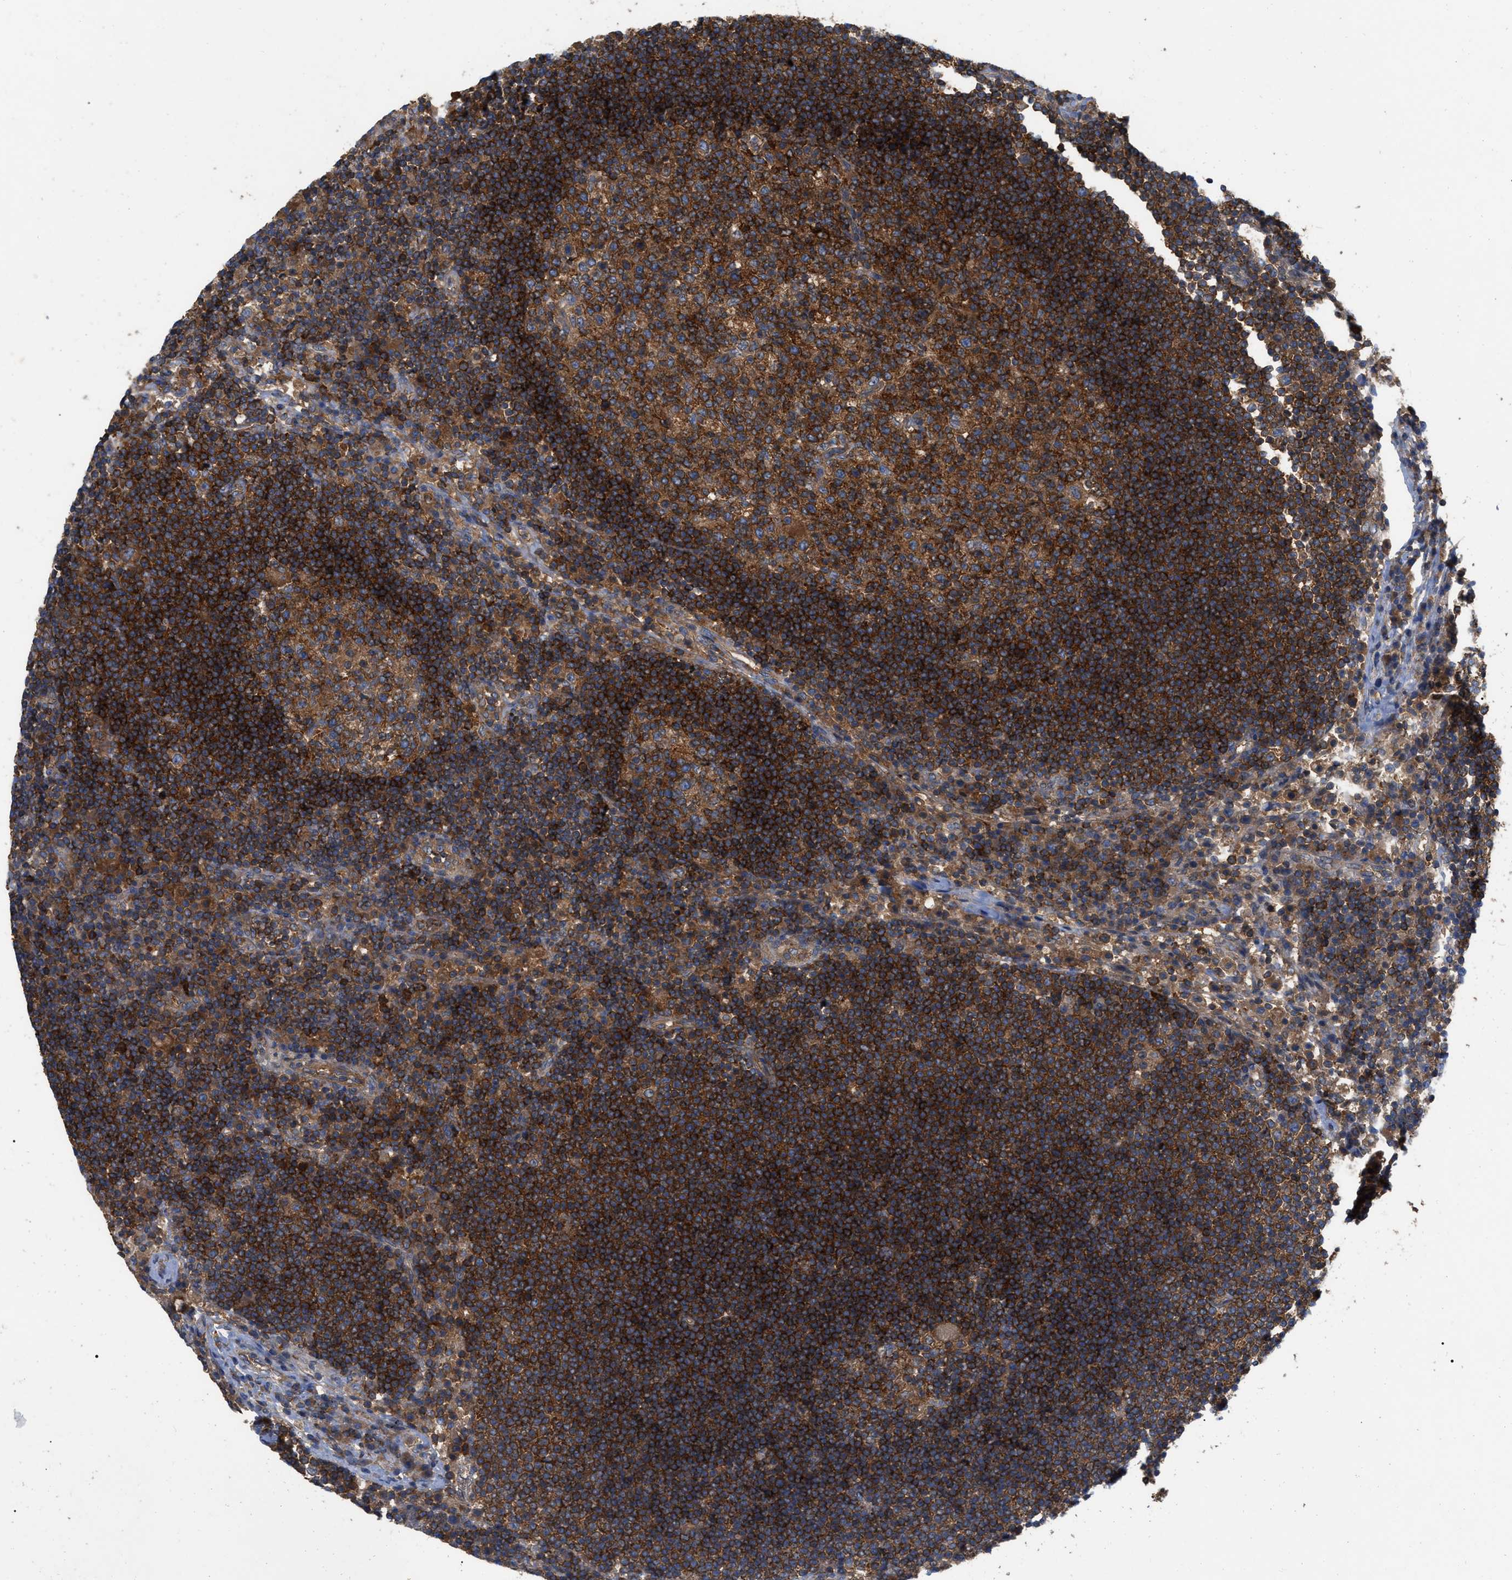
{"staining": {"intensity": "strong", "quantity": ">75%", "location": "cytoplasmic/membranous"}, "tissue": "lymph node", "cell_type": "Germinal center cells", "image_type": "normal", "snomed": [{"axis": "morphology", "description": "Normal tissue, NOS"}, {"axis": "topography", "description": "Lymph node"}], "caption": "Immunohistochemical staining of unremarkable lymph node shows high levels of strong cytoplasmic/membranous staining in approximately >75% of germinal center cells.", "gene": "RABEP1", "patient": {"sex": "female", "age": 53}}